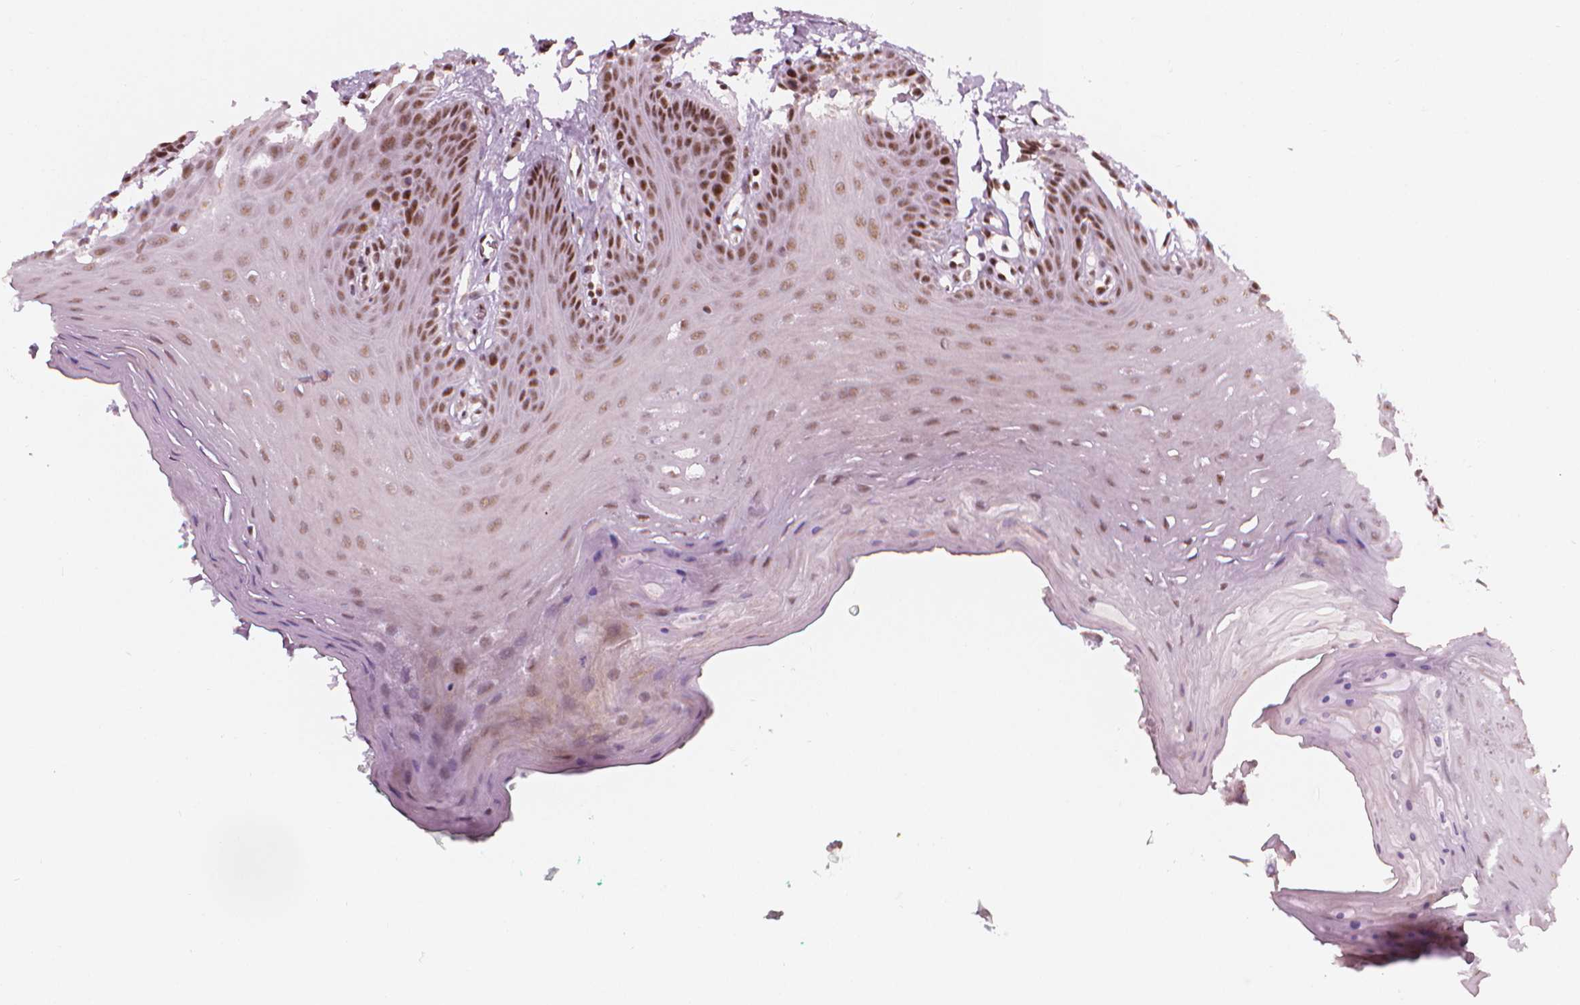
{"staining": {"intensity": "strong", "quantity": ">75%", "location": "nuclear"}, "tissue": "oral mucosa", "cell_type": "Squamous epithelial cells", "image_type": "normal", "snomed": [{"axis": "morphology", "description": "Normal tissue, NOS"}, {"axis": "morphology", "description": "Squamous cell carcinoma, NOS"}, {"axis": "topography", "description": "Oral tissue"}, {"axis": "topography", "description": "Head-Neck"}], "caption": "Approximately >75% of squamous epithelial cells in unremarkable human oral mucosa demonstrate strong nuclear protein expression as visualized by brown immunohistochemical staining.", "gene": "ELF2", "patient": {"sex": "female", "age": 50}}